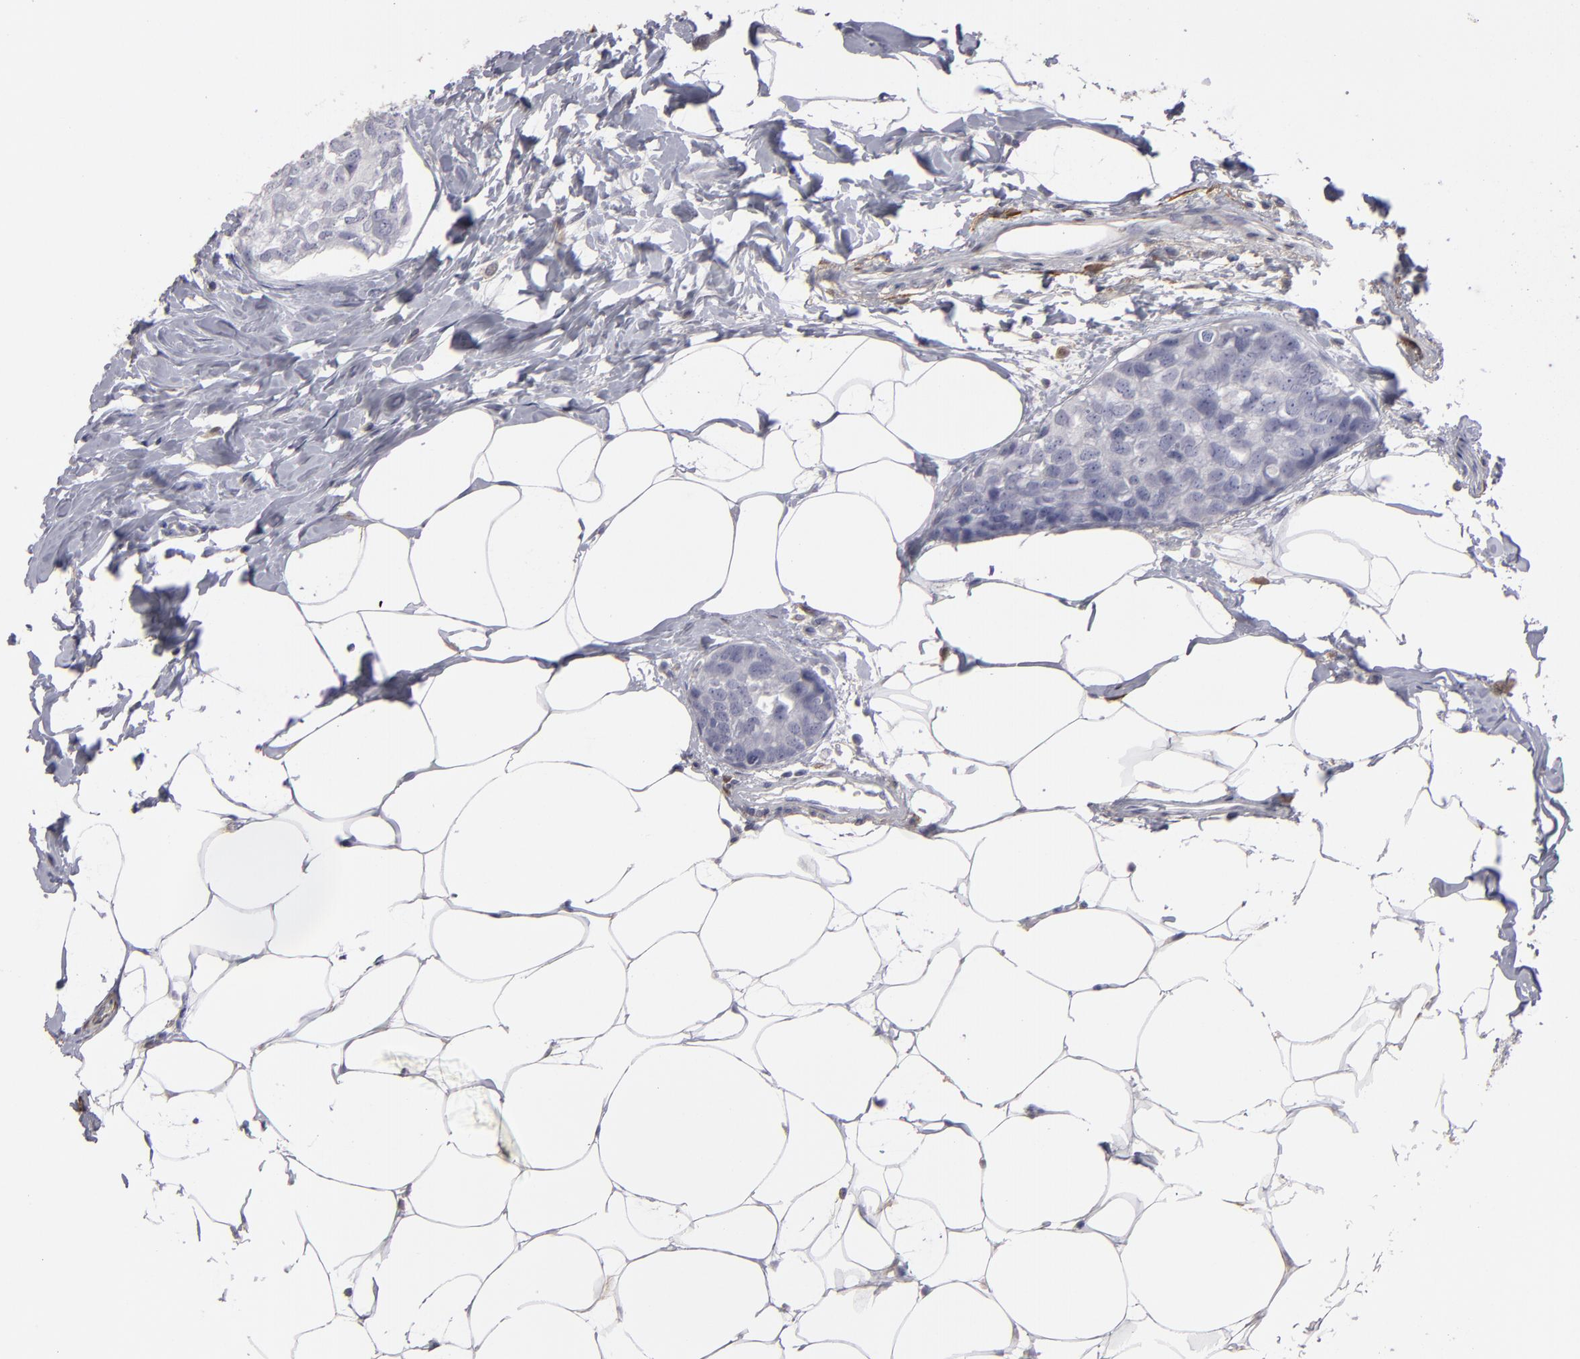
{"staining": {"intensity": "negative", "quantity": "none", "location": "none"}, "tissue": "breast cancer", "cell_type": "Tumor cells", "image_type": "cancer", "snomed": [{"axis": "morphology", "description": "Duct carcinoma"}, {"axis": "topography", "description": "Breast"}], "caption": "Tumor cells show no significant protein staining in breast cancer. (IHC, brightfield microscopy, high magnification).", "gene": "SEMA3G", "patient": {"sex": "female", "age": 93}}